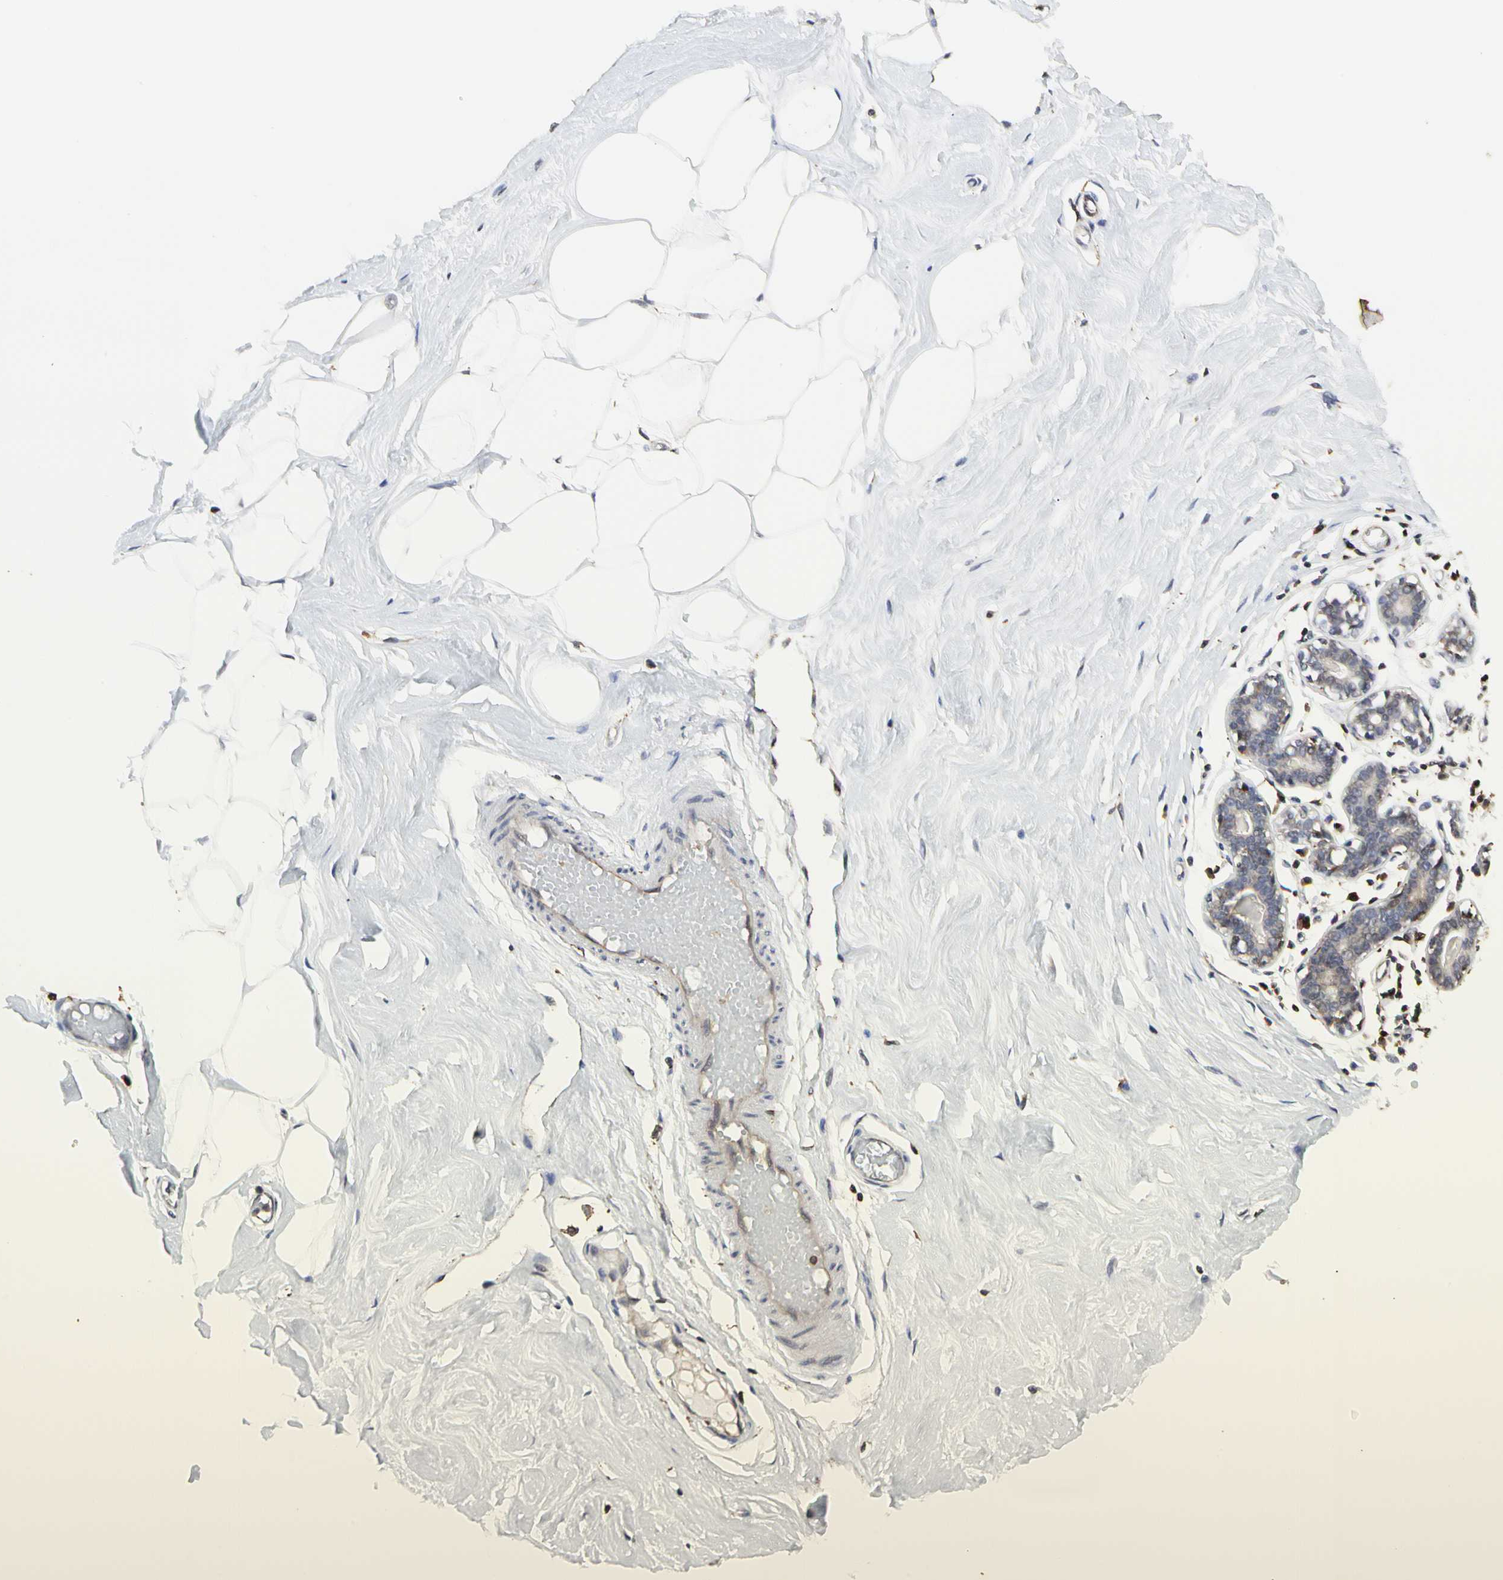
{"staining": {"intensity": "weak", "quantity": ">75%", "location": "cytoplasmic/membranous"}, "tissue": "adipose tissue", "cell_type": "Adipocytes", "image_type": "normal", "snomed": [{"axis": "morphology", "description": "Normal tissue, NOS"}, {"axis": "topography", "description": "Breast"}], "caption": "This is a micrograph of IHC staining of unremarkable adipose tissue, which shows weak staining in the cytoplasmic/membranous of adipocytes.", "gene": "NAPG", "patient": {"sex": "female", "age": 44}}